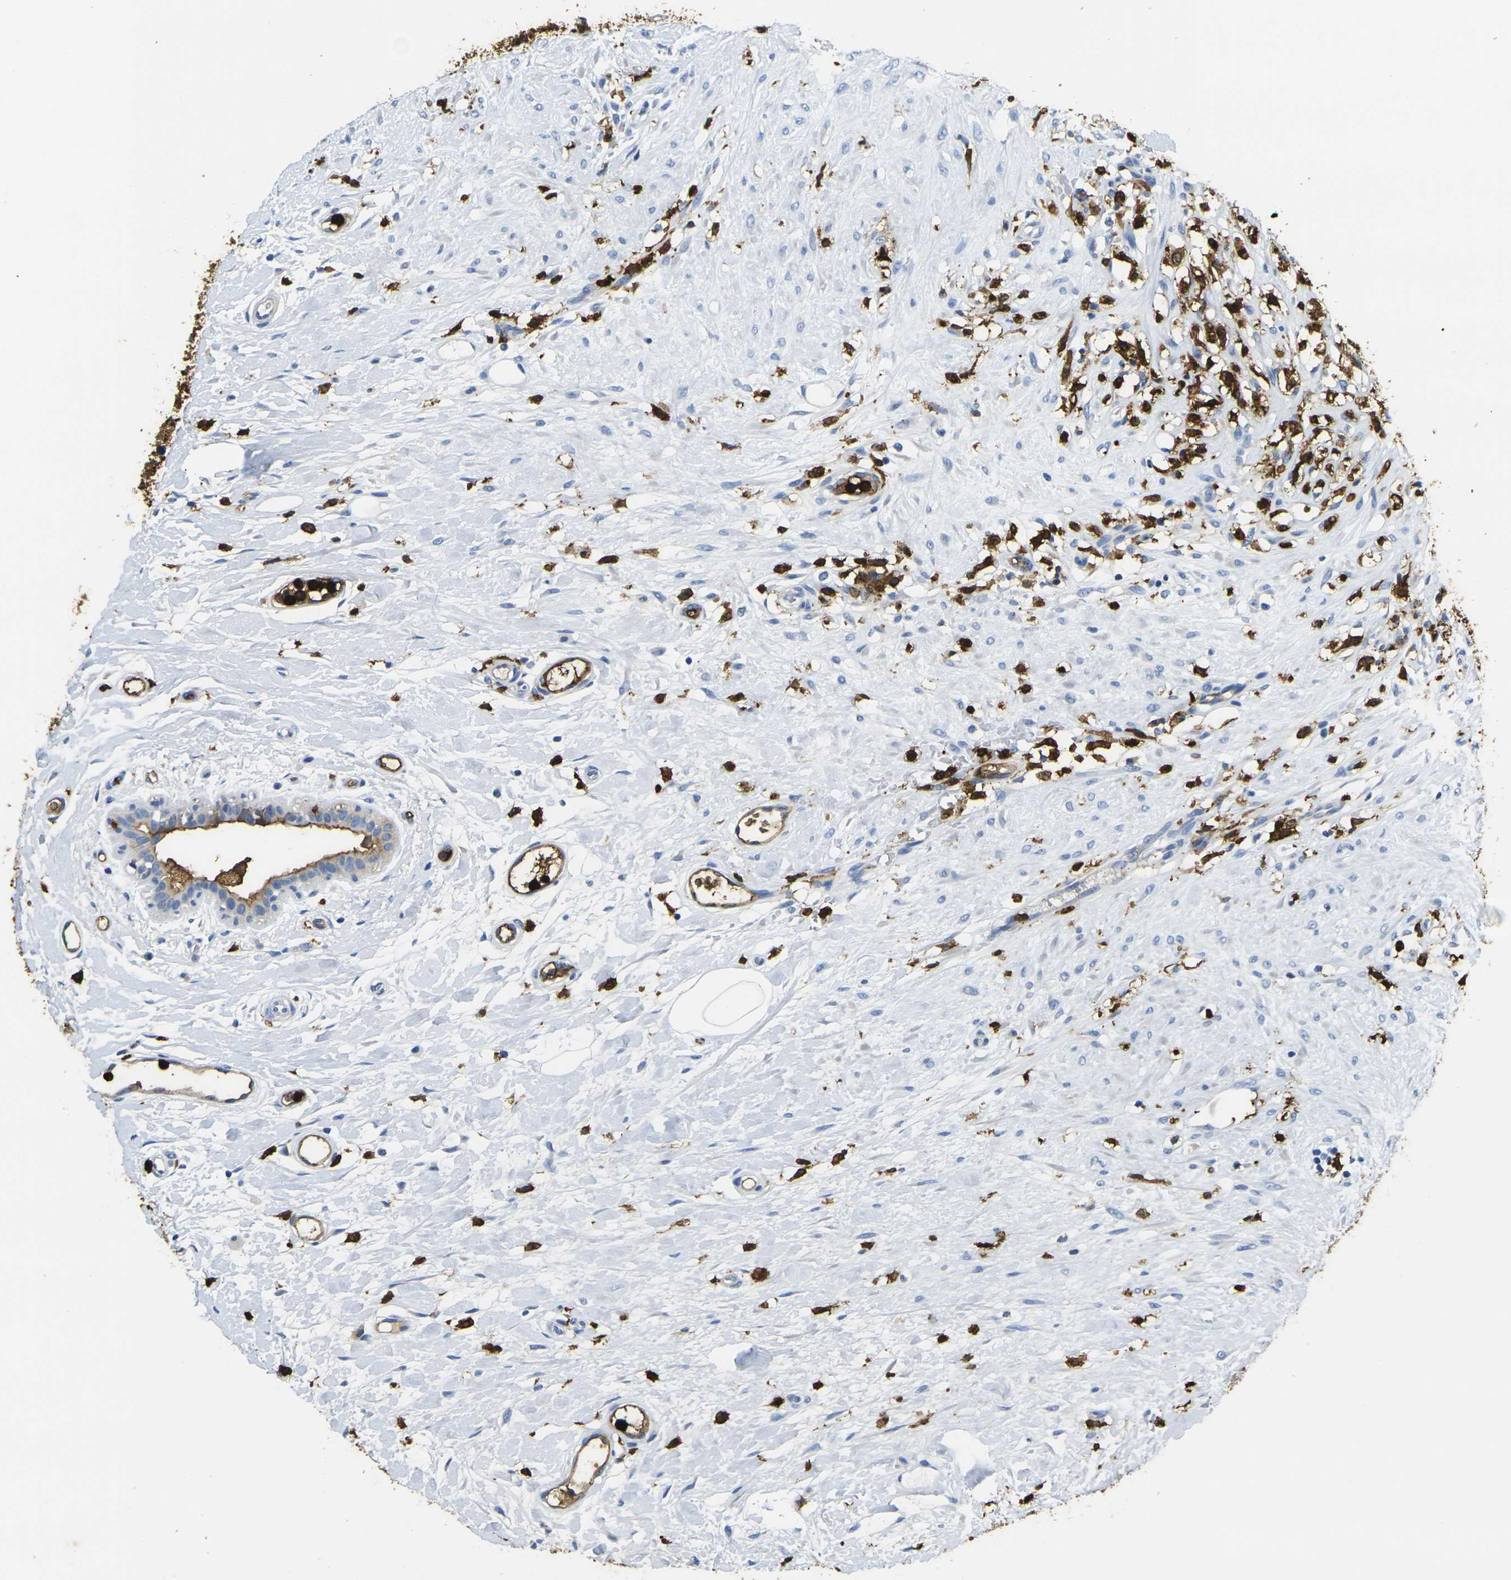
{"staining": {"intensity": "strong", "quantity": ">75%", "location": "cytoplasmic/membranous,nuclear"}, "tissue": "breast cancer", "cell_type": "Tumor cells", "image_type": "cancer", "snomed": [{"axis": "morphology", "description": "Duct carcinoma"}, {"axis": "topography", "description": "Breast"}], "caption": "Strong cytoplasmic/membranous and nuclear positivity for a protein is appreciated in approximately >75% of tumor cells of breast cancer (infiltrating ductal carcinoma) using immunohistochemistry (IHC).", "gene": "S100A9", "patient": {"sex": "female", "age": 40}}